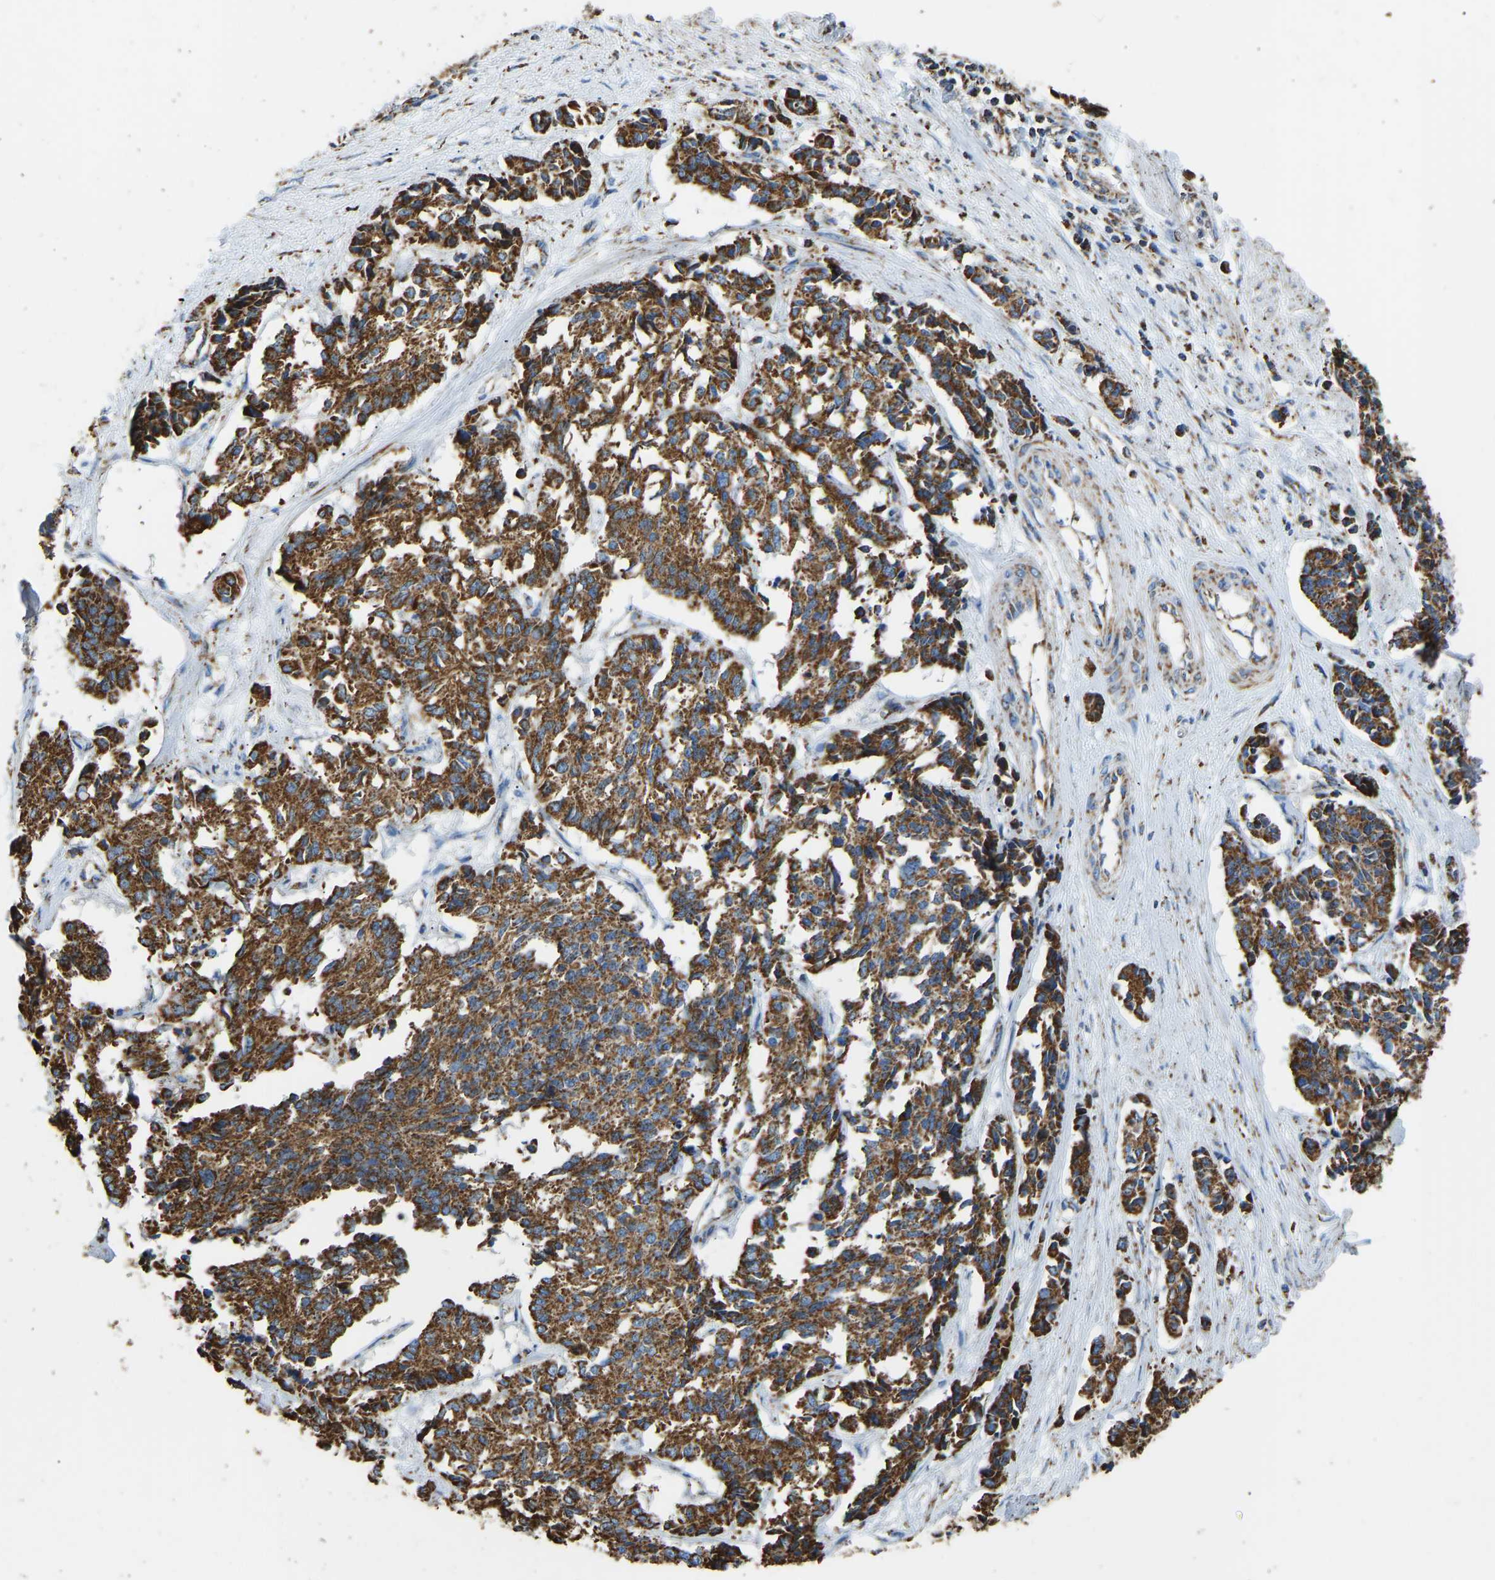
{"staining": {"intensity": "strong", "quantity": ">75%", "location": "cytoplasmic/membranous"}, "tissue": "cervical cancer", "cell_type": "Tumor cells", "image_type": "cancer", "snomed": [{"axis": "morphology", "description": "Squamous cell carcinoma, NOS"}, {"axis": "topography", "description": "Cervix"}], "caption": "Immunohistochemical staining of human cervical cancer (squamous cell carcinoma) demonstrates strong cytoplasmic/membranous protein positivity in approximately >75% of tumor cells.", "gene": "IRX6", "patient": {"sex": "female", "age": 35}}